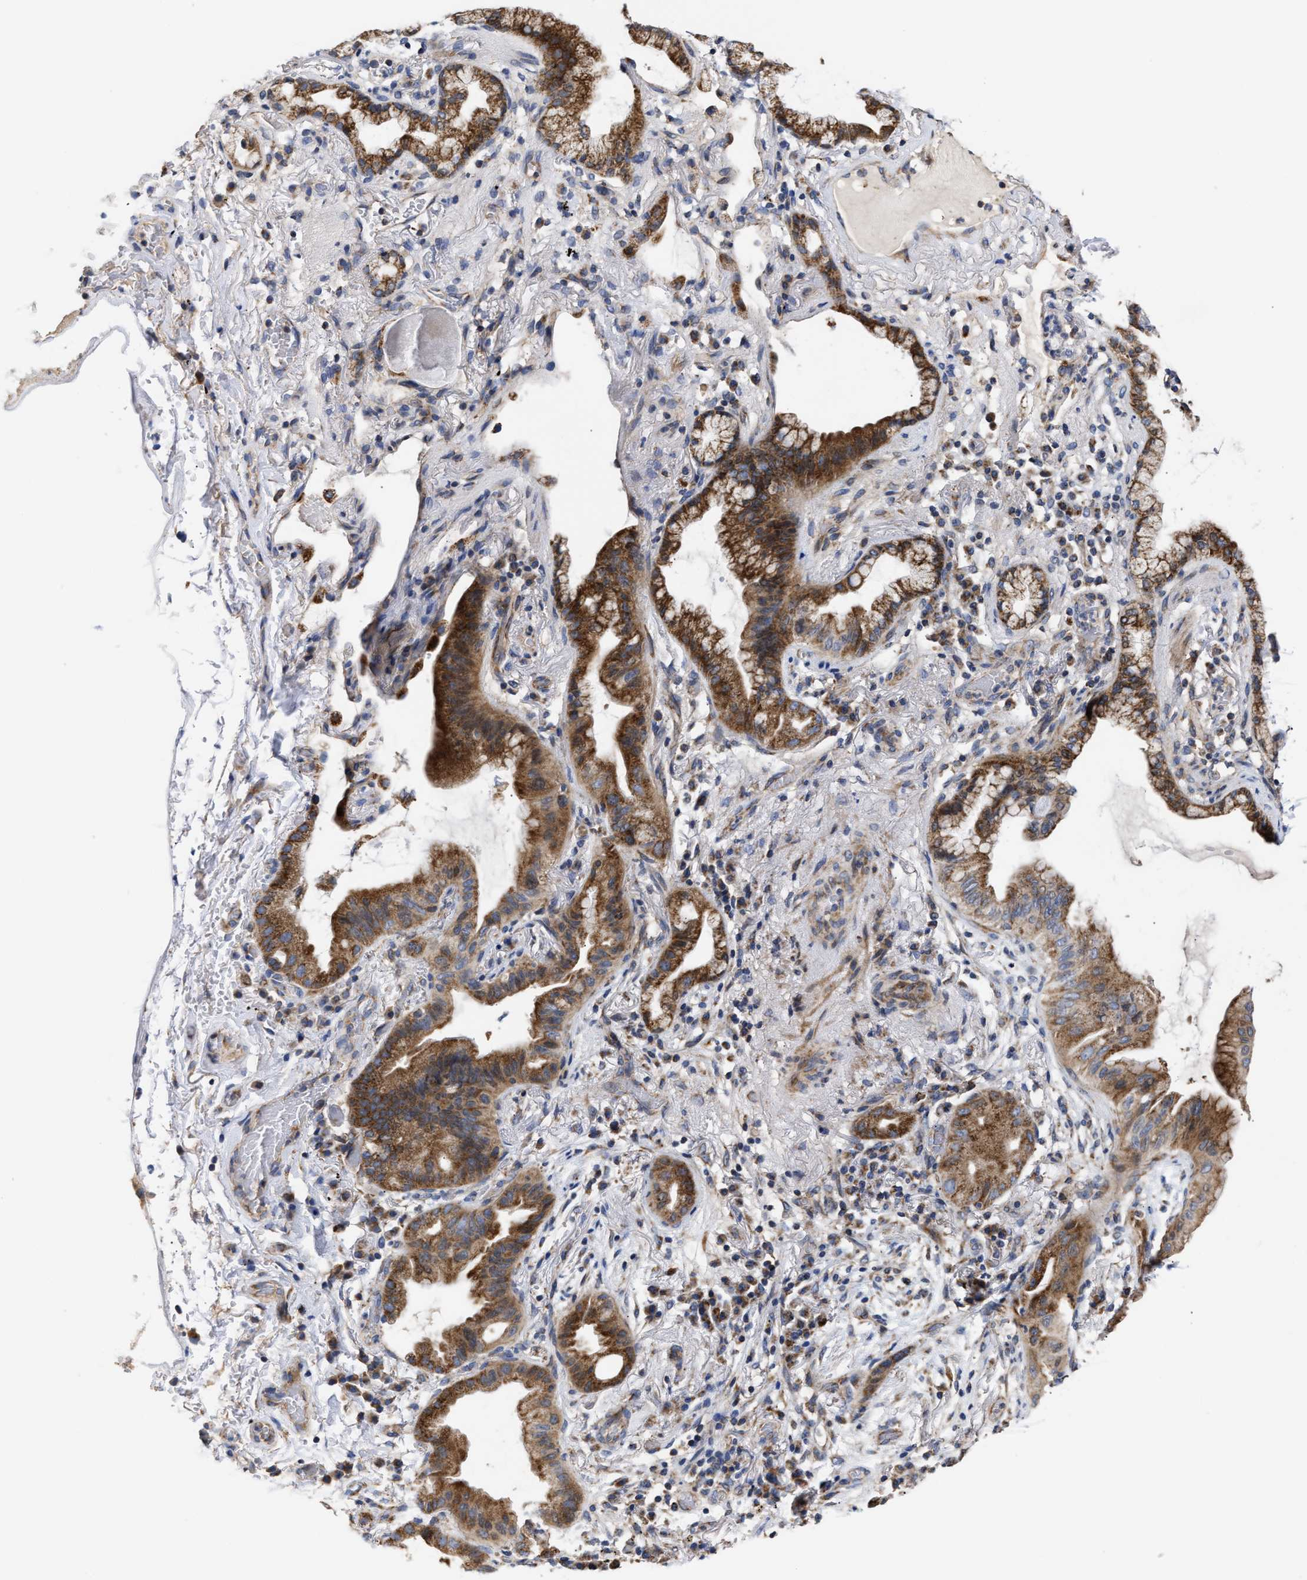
{"staining": {"intensity": "moderate", "quantity": ">75%", "location": "cytoplasmic/membranous"}, "tissue": "lung cancer", "cell_type": "Tumor cells", "image_type": "cancer", "snomed": [{"axis": "morphology", "description": "Normal tissue, NOS"}, {"axis": "morphology", "description": "Adenocarcinoma, NOS"}, {"axis": "topography", "description": "Bronchus"}, {"axis": "topography", "description": "Lung"}], "caption": "Immunohistochemistry staining of adenocarcinoma (lung), which demonstrates medium levels of moderate cytoplasmic/membranous positivity in approximately >75% of tumor cells indicating moderate cytoplasmic/membranous protein staining. The staining was performed using DAB (brown) for protein detection and nuclei were counterstained in hematoxylin (blue).", "gene": "MALSU1", "patient": {"sex": "female", "age": 70}}